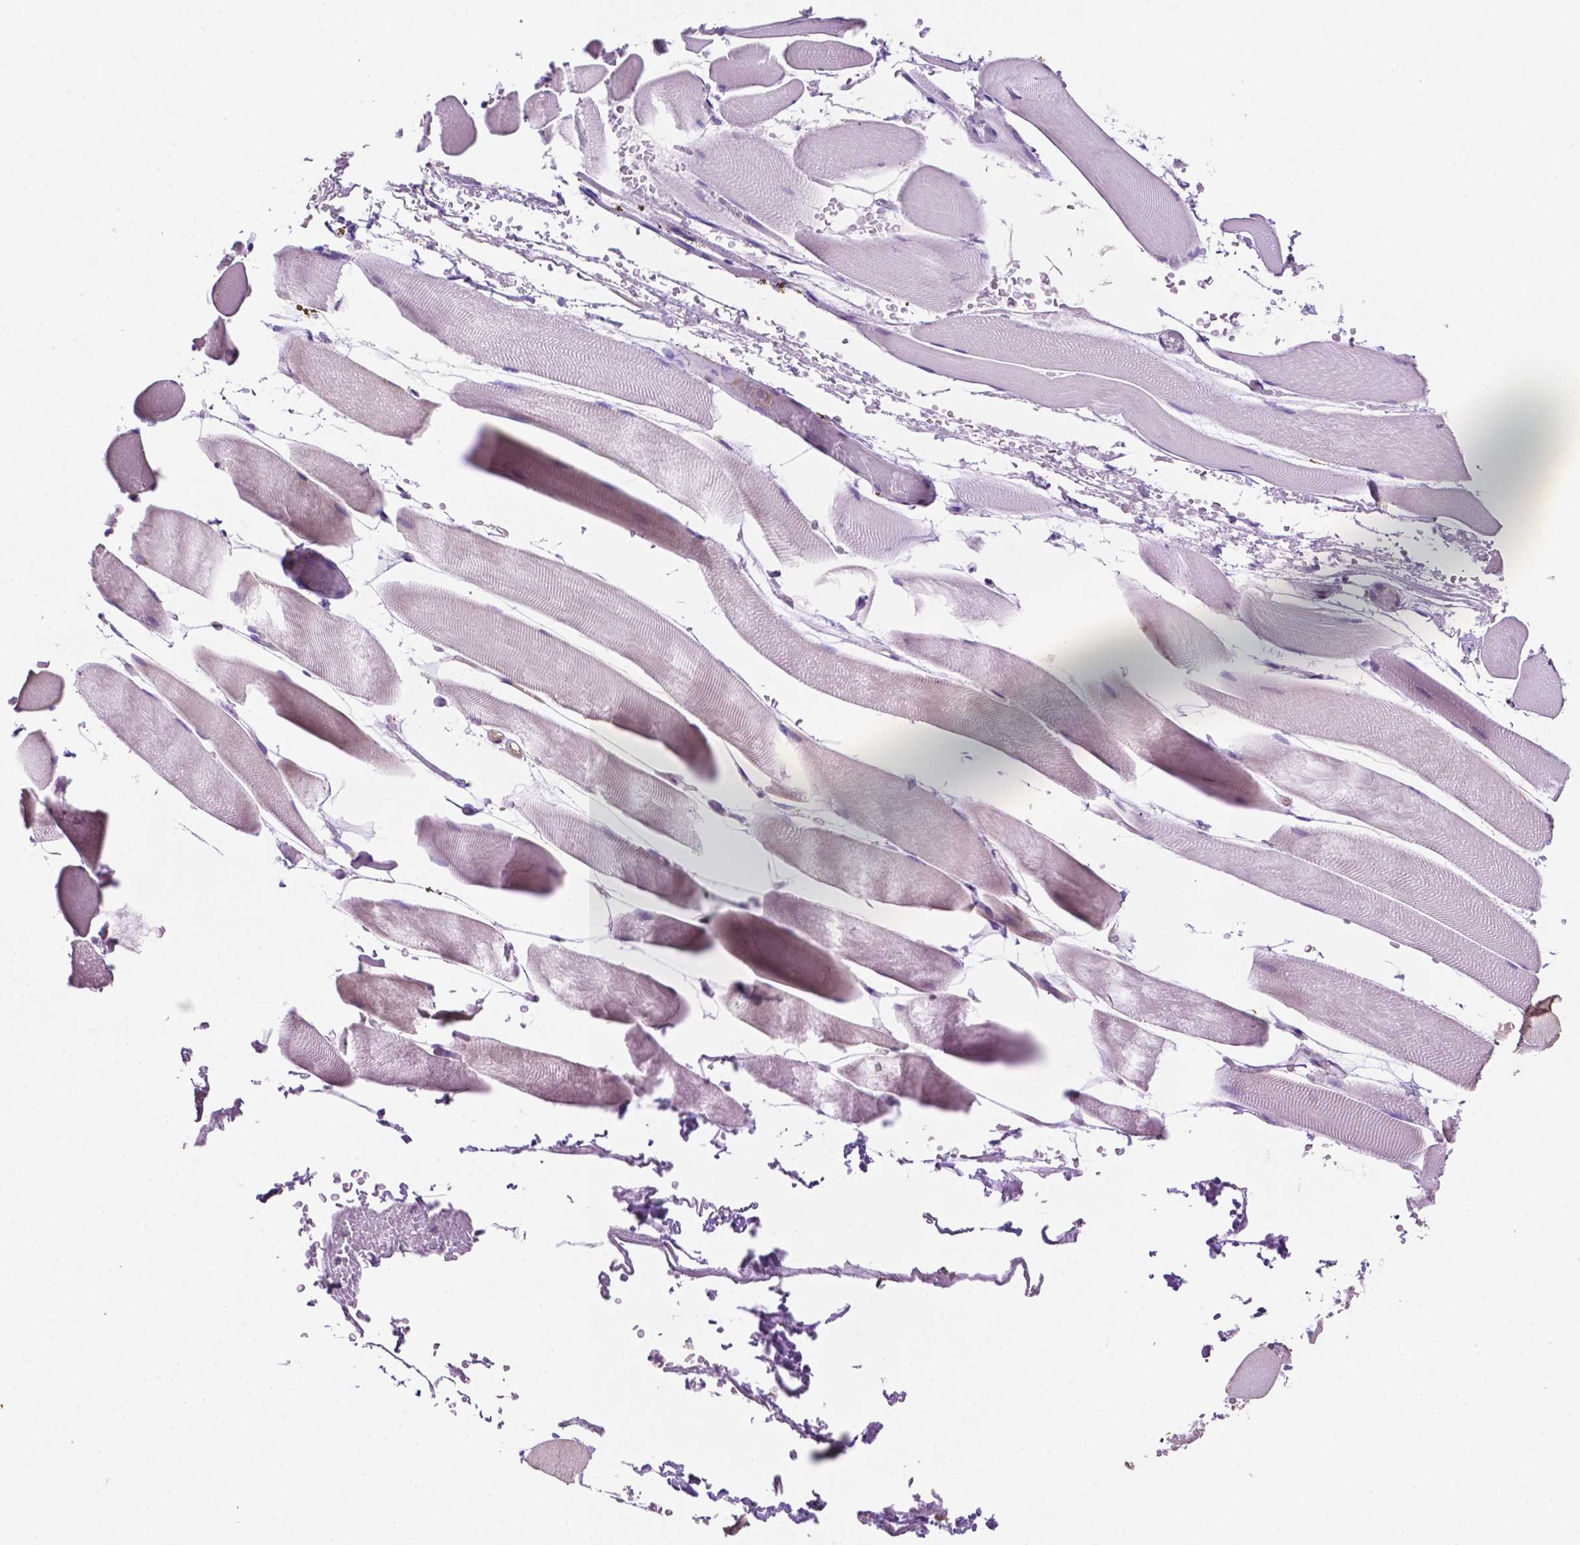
{"staining": {"intensity": "weak", "quantity": "<25%", "location": "cytoplasmic/membranous"}, "tissue": "skeletal muscle", "cell_type": "Myocytes", "image_type": "normal", "snomed": [{"axis": "morphology", "description": "Normal tissue, NOS"}, {"axis": "topography", "description": "Skeletal muscle"}], "caption": "This is an immunohistochemistry photomicrograph of unremarkable skeletal muscle. There is no positivity in myocytes.", "gene": "CLDN17", "patient": {"sex": "female", "age": 37}}